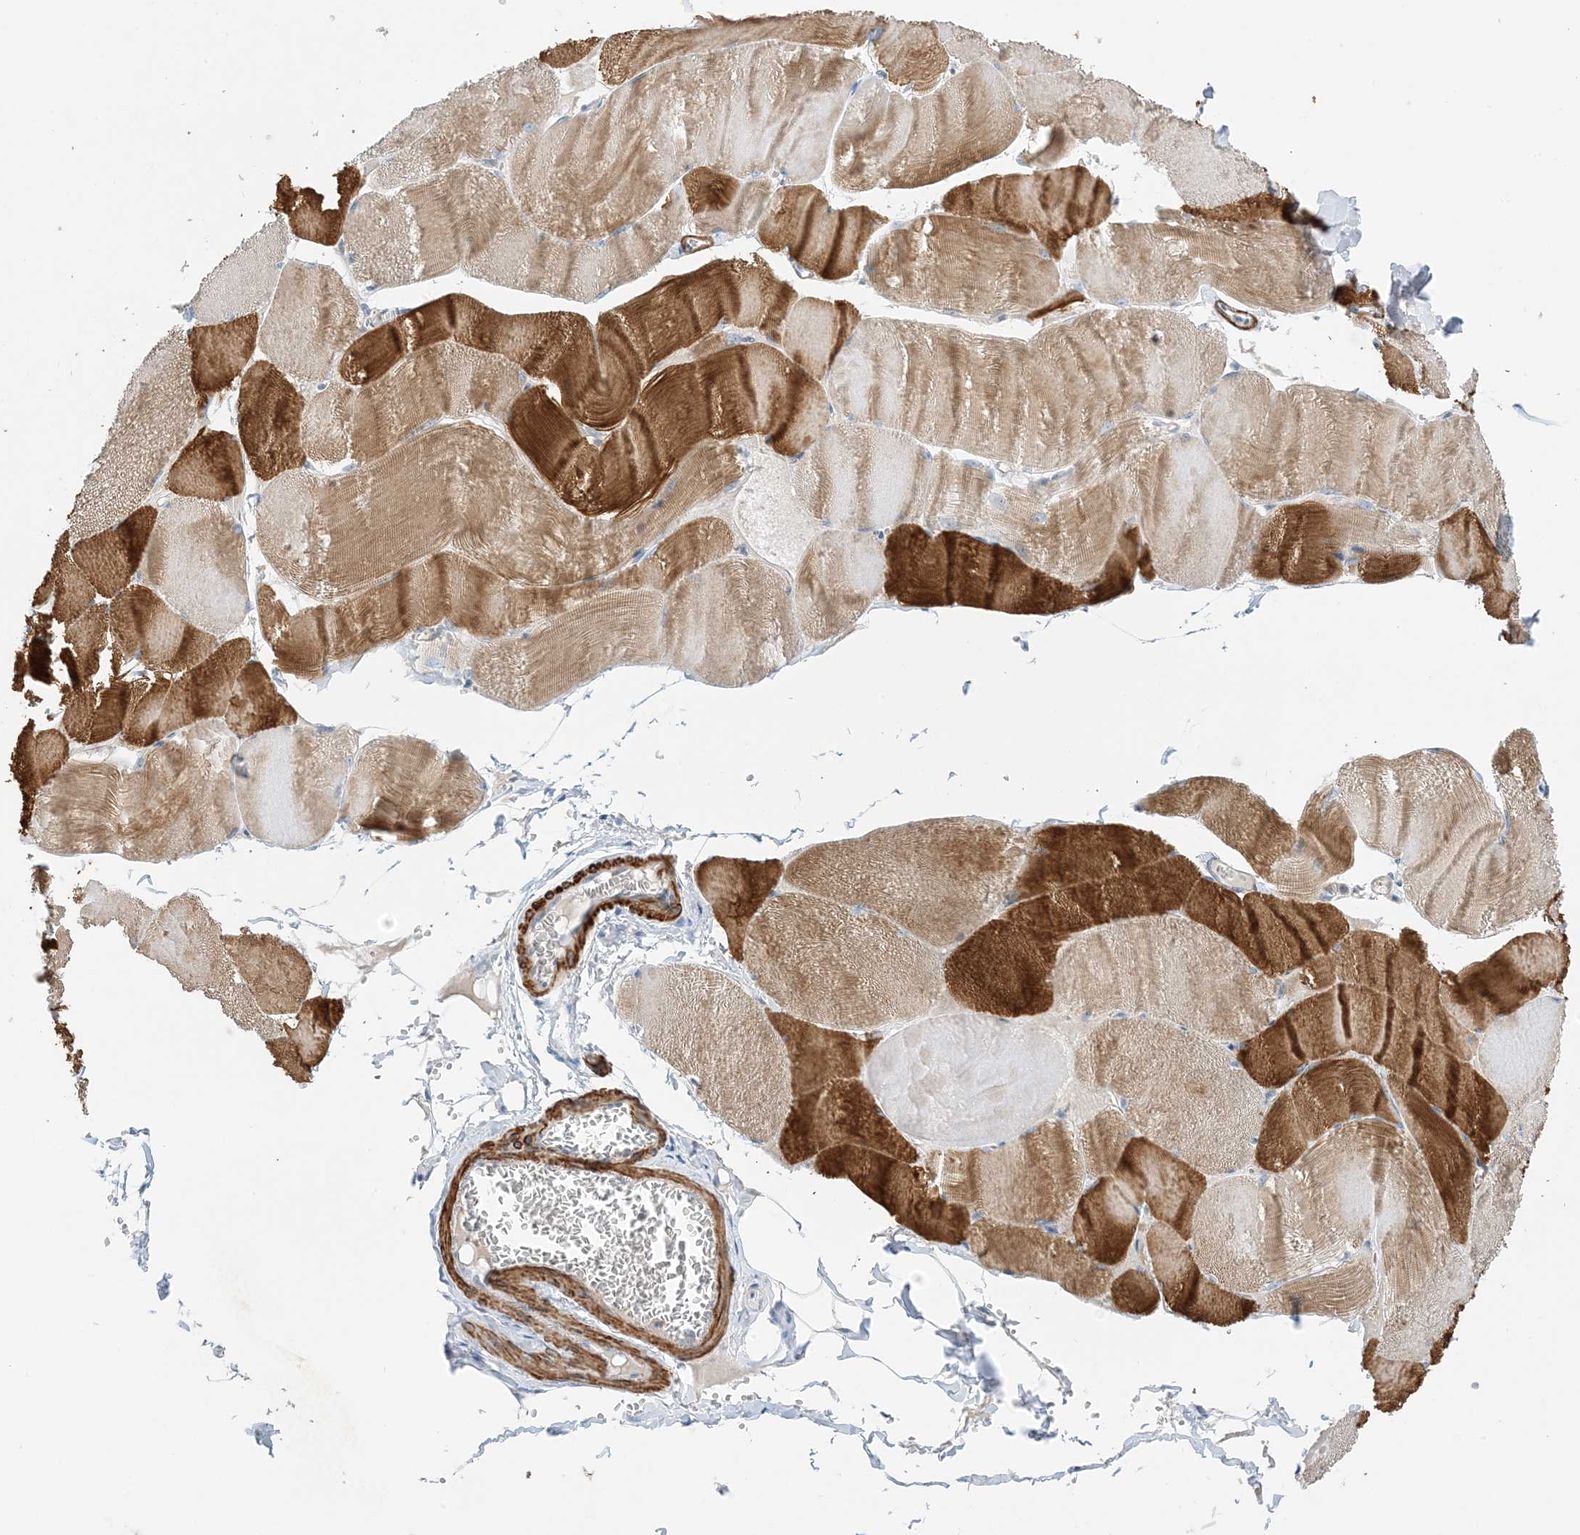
{"staining": {"intensity": "strong", "quantity": "25%-75%", "location": "cytoplasmic/membranous"}, "tissue": "skeletal muscle", "cell_type": "Myocytes", "image_type": "normal", "snomed": [{"axis": "morphology", "description": "Normal tissue, NOS"}, {"axis": "morphology", "description": "Basal cell carcinoma"}, {"axis": "topography", "description": "Skeletal muscle"}], "caption": "Skeletal muscle stained for a protein shows strong cytoplasmic/membranous positivity in myocytes. (DAB IHC, brown staining for protein, blue staining for nuclei).", "gene": "KIFBP", "patient": {"sex": "female", "age": 64}}